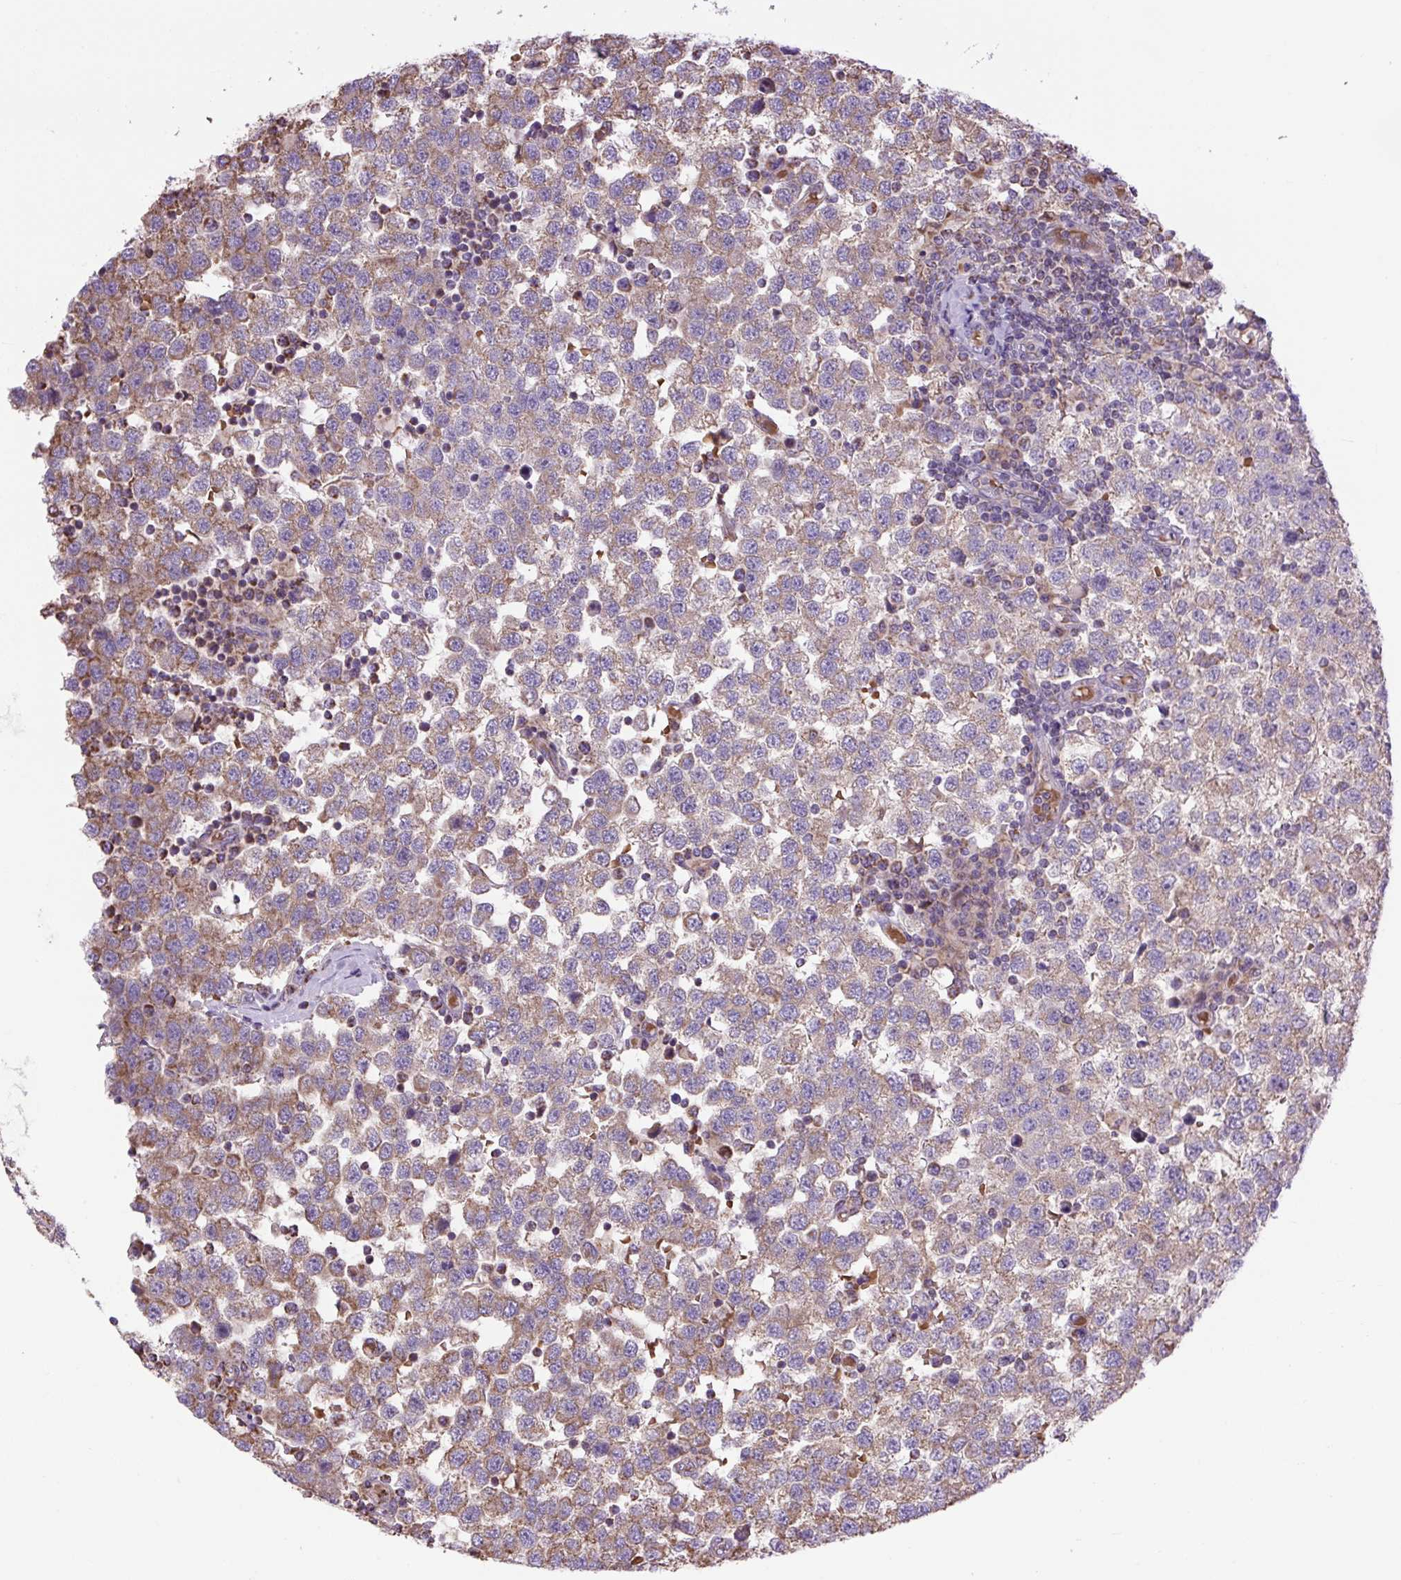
{"staining": {"intensity": "moderate", "quantity": ">75%", "location": "cytoplasmic/membranous"}, "tissue": "testis cancer", "cell_type": "Tumor cells", "image_type": "cancer", "snomed": [{"axis": "morphology", "description": "Seminoma, NOS"}, {"axis": "topography", "description": "Testis"}], "caption": "A brown stain highlights moderate cytoplasmic/membranous expression of a protein in human testis seminoma tumor cells.", "gene": "PLCG1", "patient": {"sex": "male", "age": 34}}